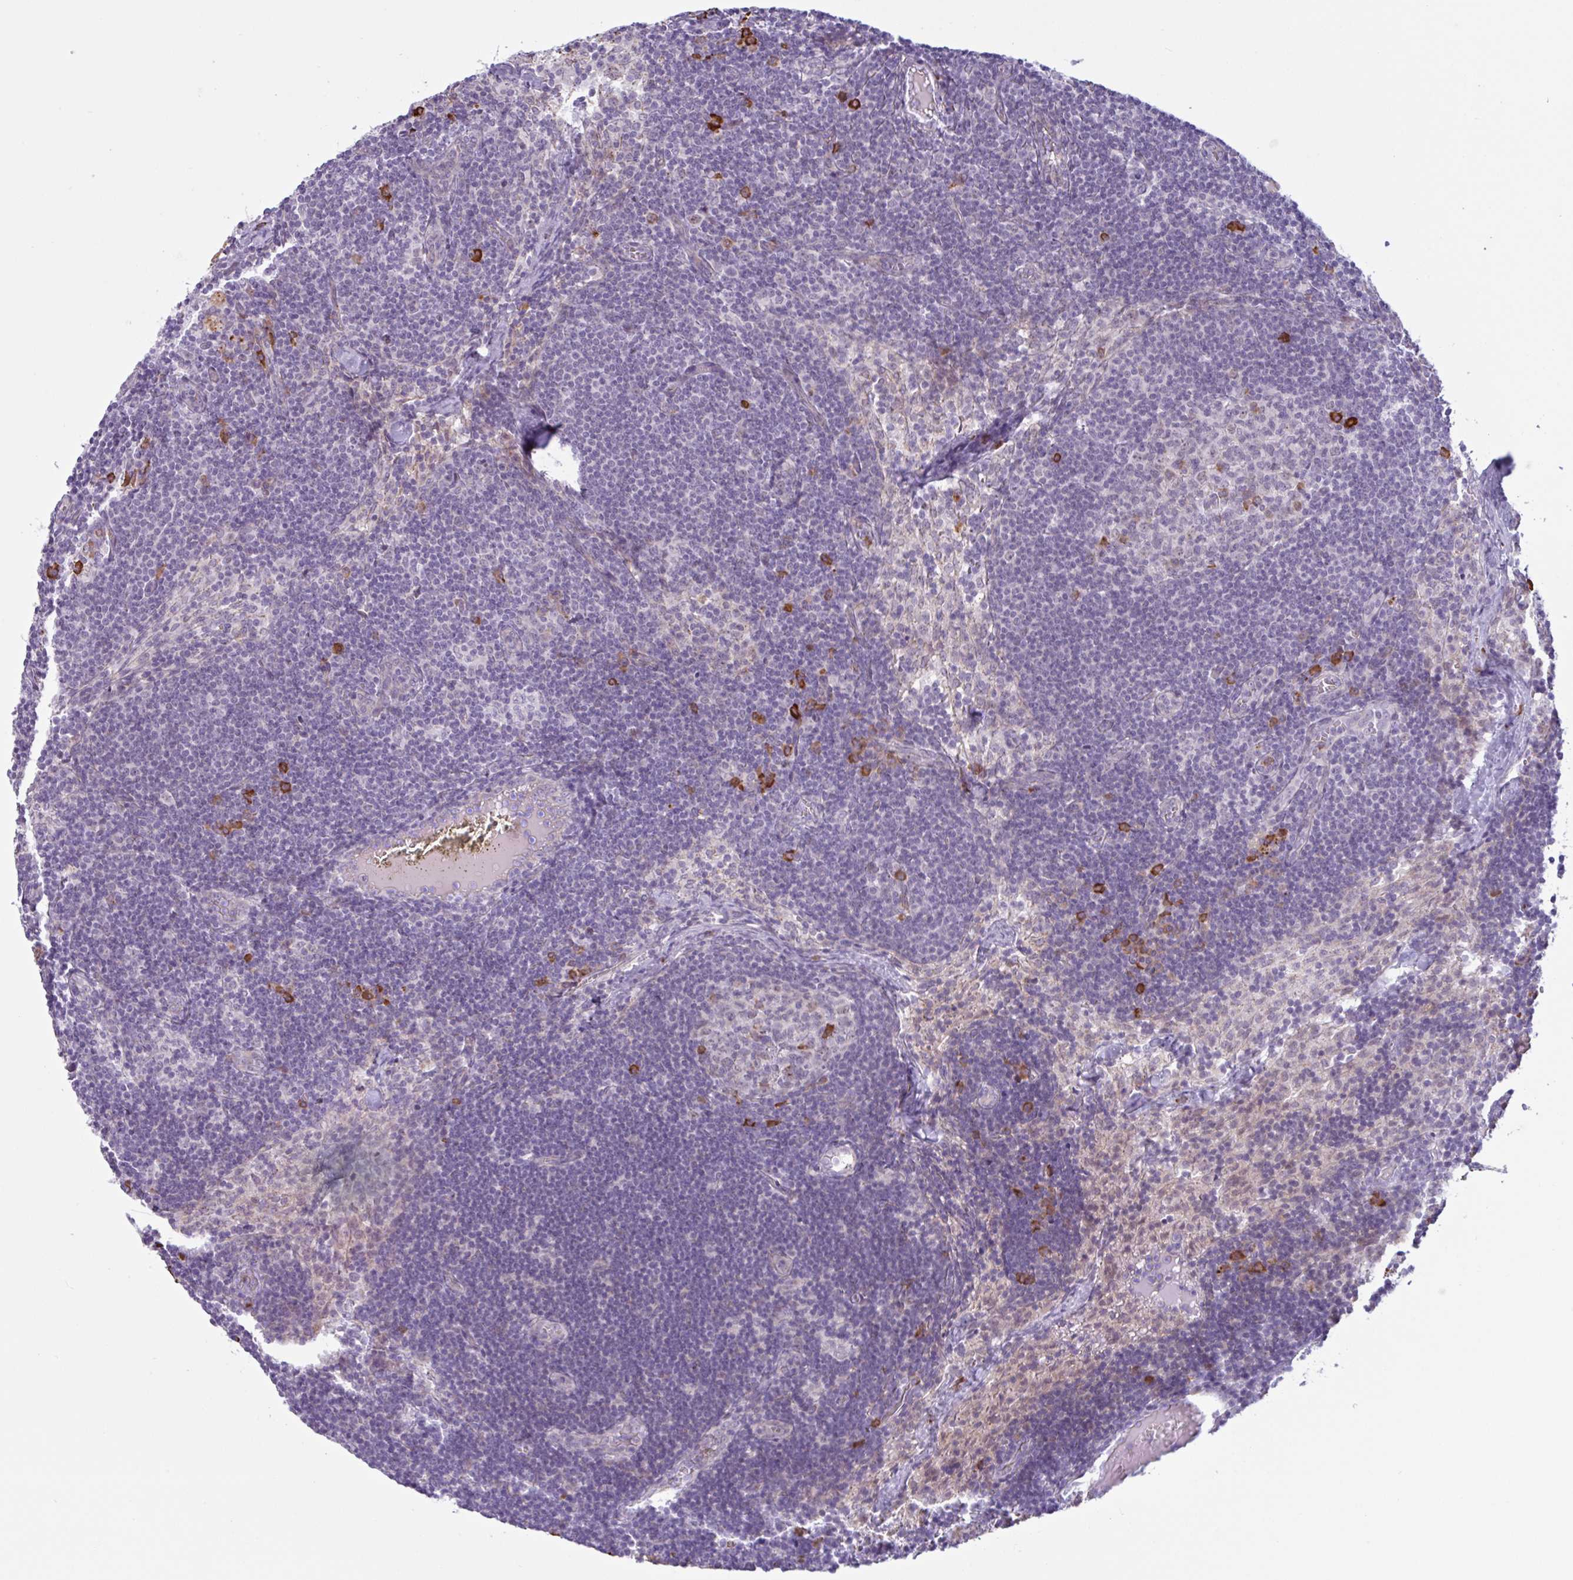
{"staining": {"intensity": "moderate", "quantity": "<25%", "location": "cytoplasmic/membranous"}, "tissue": "lymph node", "cell_type": "Germinal center cells", "image_type": "normal", "snomed": [{"axis": "morphology", "description": "Normal tissue, NOS"}, {"axis": "topography", "description": "Lymph node"}], "caption": "Immunohistochemical staining of unremarkable lymph node demonstrates moderate cytoplasmic/membranous protein positivity in approximately <25% of germinal center cells.", "gene": "TAF1D", "patient": {"sex": "female", "age": 31}}